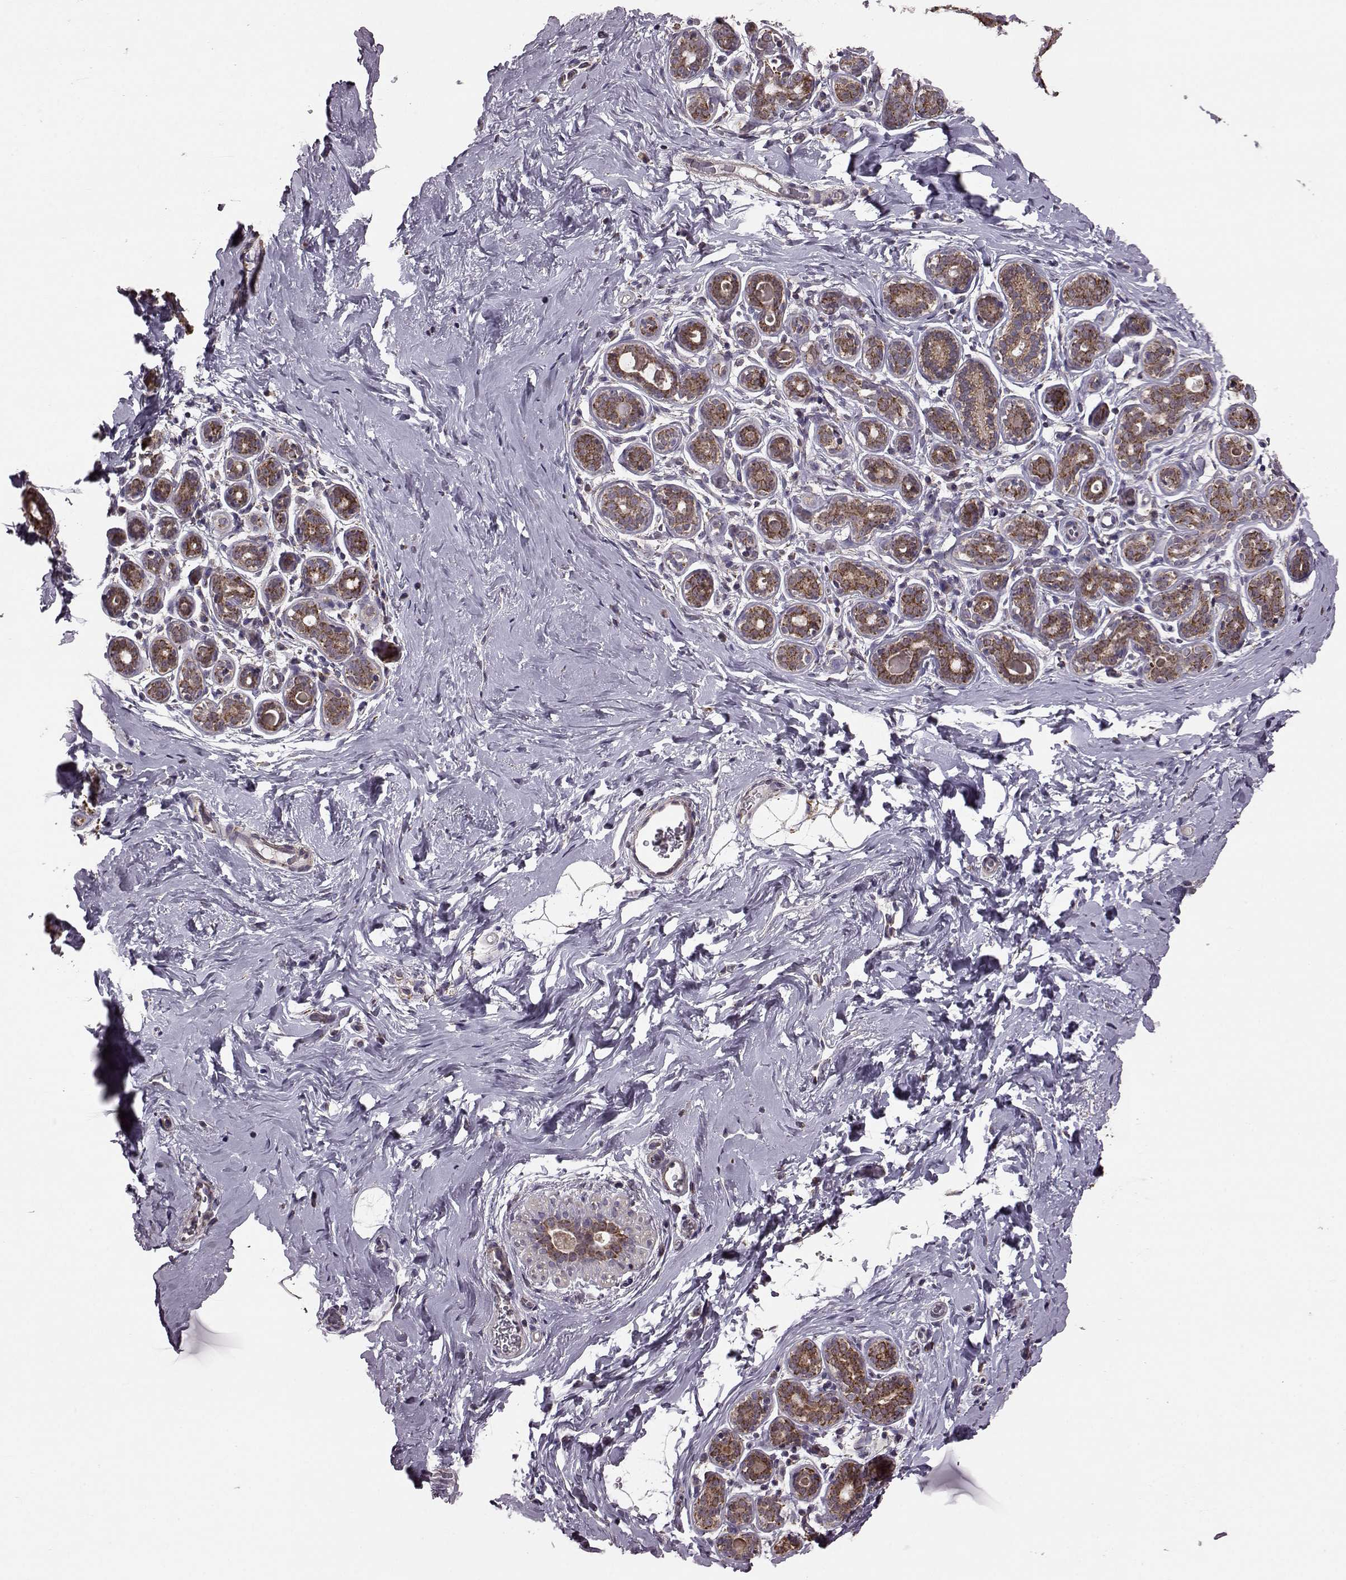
{"staining": {"intensity": "moderate", "quantity": ">75%", "location": "cytoplasmic/membranous"}, "tissue": "breast", "cell_type": "Glandular cells", "image_type": "normal", "snomed": [{"axis": "morphology", "description": "Normal tissue, NOS"}, {"axis": "topography", "description": "Skin"}, {"axis": "topography", "description": "Breast"}], "caption": "Immunohistochemistry (IHC) of normal breast shows medium levels of moderate cytoplasmic/membranous staining in about >75% of glandular cells.", "gene": "PUDP", "patient": {"sex": "female", "age": 43}}